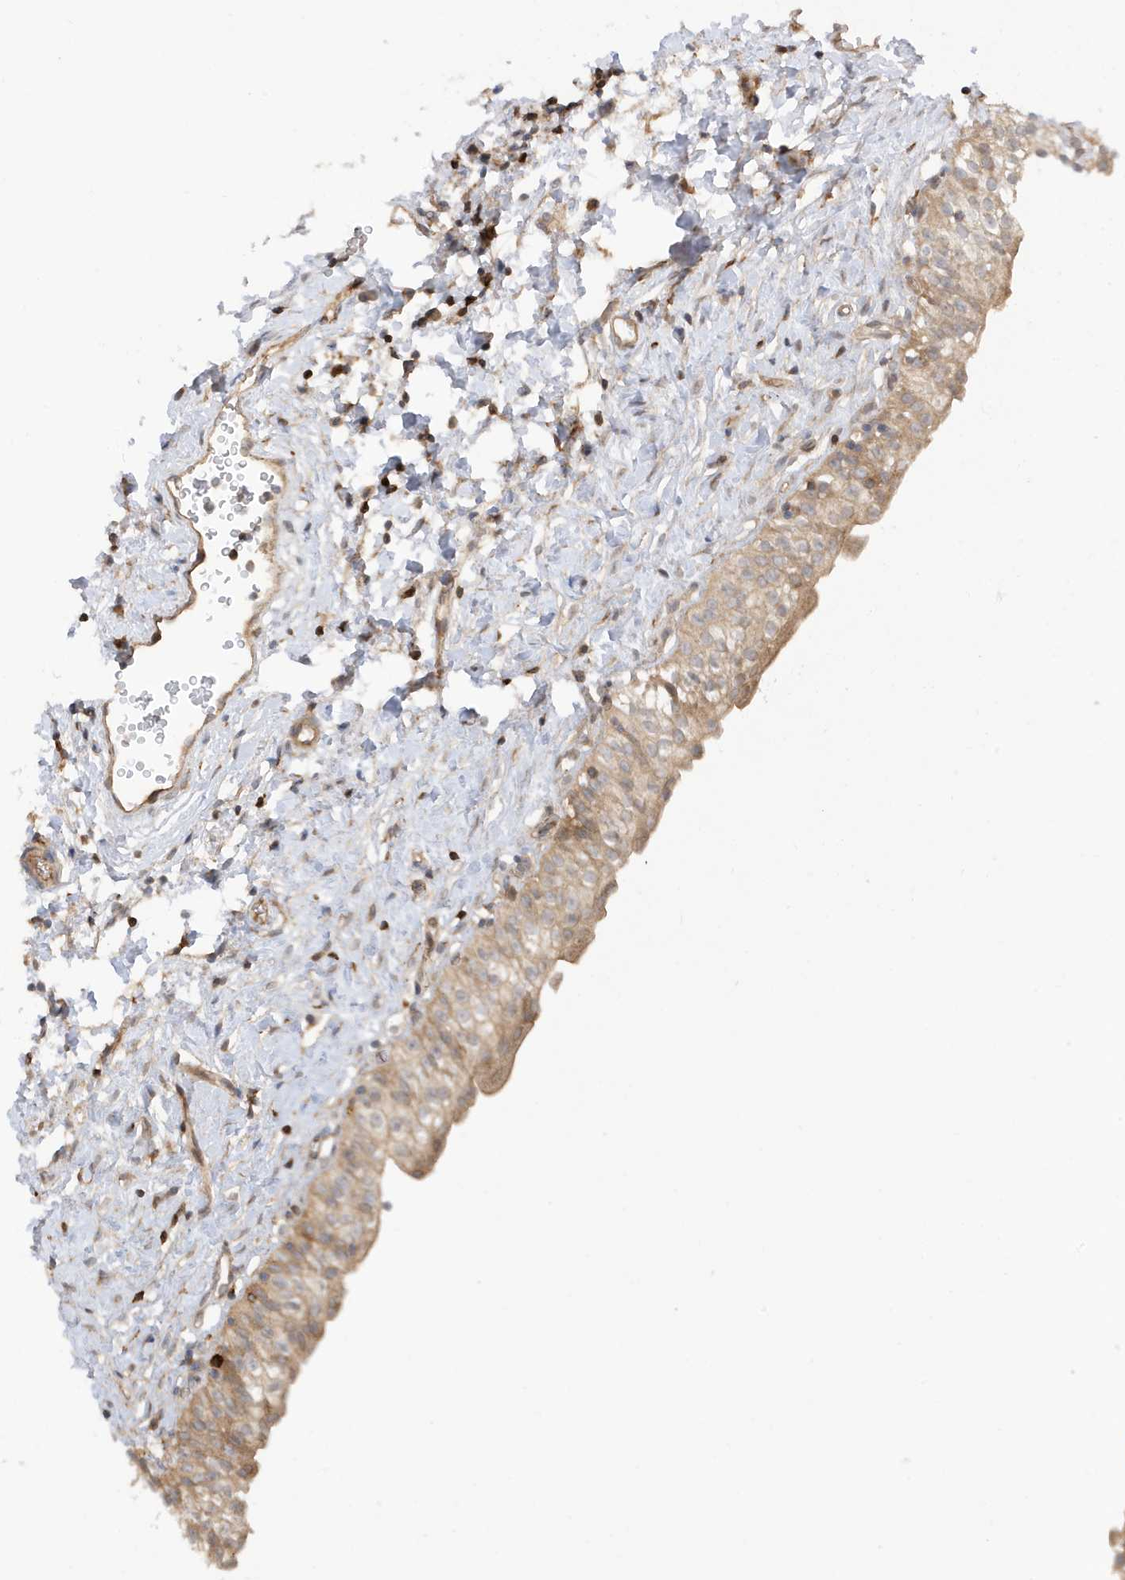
{"staining": {"intensity": "moderate", "quantity": "25%-75%", "location": "cytoplasmic/membranous"}, "tissue": "urinary bladder", "cell_type": "Urothelial cells", "image_type": "normal", "snomed": [{"axis": "morphology", "description": "Normal tissue, NOS"}, {"axis": "topography", "description": "Urinary bladder"}], "caption": "Protein expression analysis of benign urinary bladder shows moderate cytoplasmic/membranous expression in about 25%-75% of urothelial cells. (DAB (3,3'-diaminobenzidine) = brown stain, brightfield microscopy at high magnification).", "gene": "PHACTR2", "patient": {"sex": "male", "age": 51}}